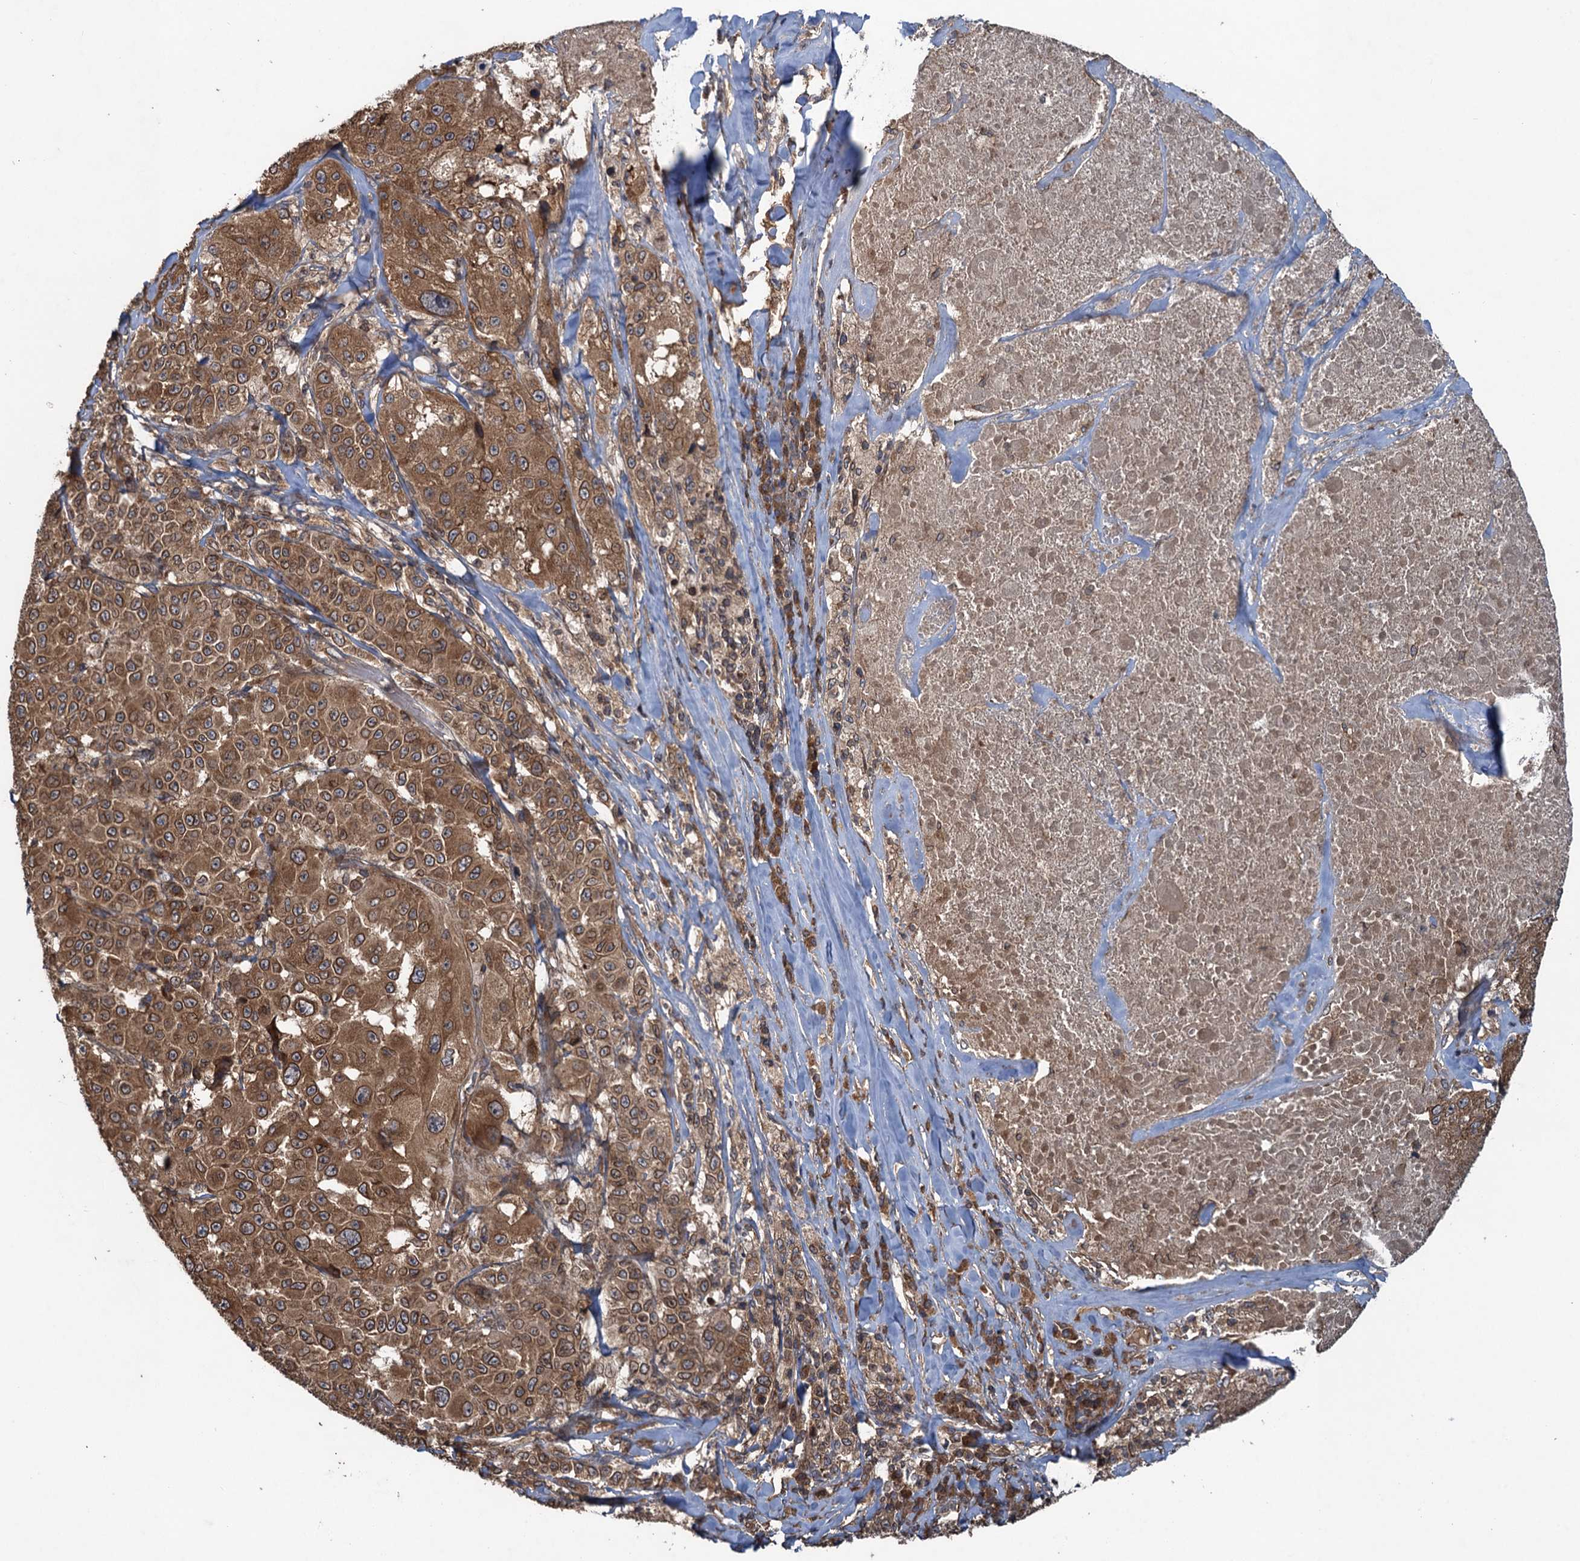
{"staining": {"intensity": "strong", "quantity": ">75%", "location": "cytoplasmic/membranous,nuclear"}, "tissue": "melanoma", "cell_type": "Tumor cells", "image_type": "cancer", "snomed": [{"axis": "morphology", "description": "Malignant melanoma, Metastatic site"}, {"axis": "topography", "description": "Lymph node"}], "caption": "Human malignant melanoma (metastatic site) stained with a protein marker exhibits strong staining in tumor cells.", "gene": "GLE1", "patient": {"sex": "male", "age": 62}}